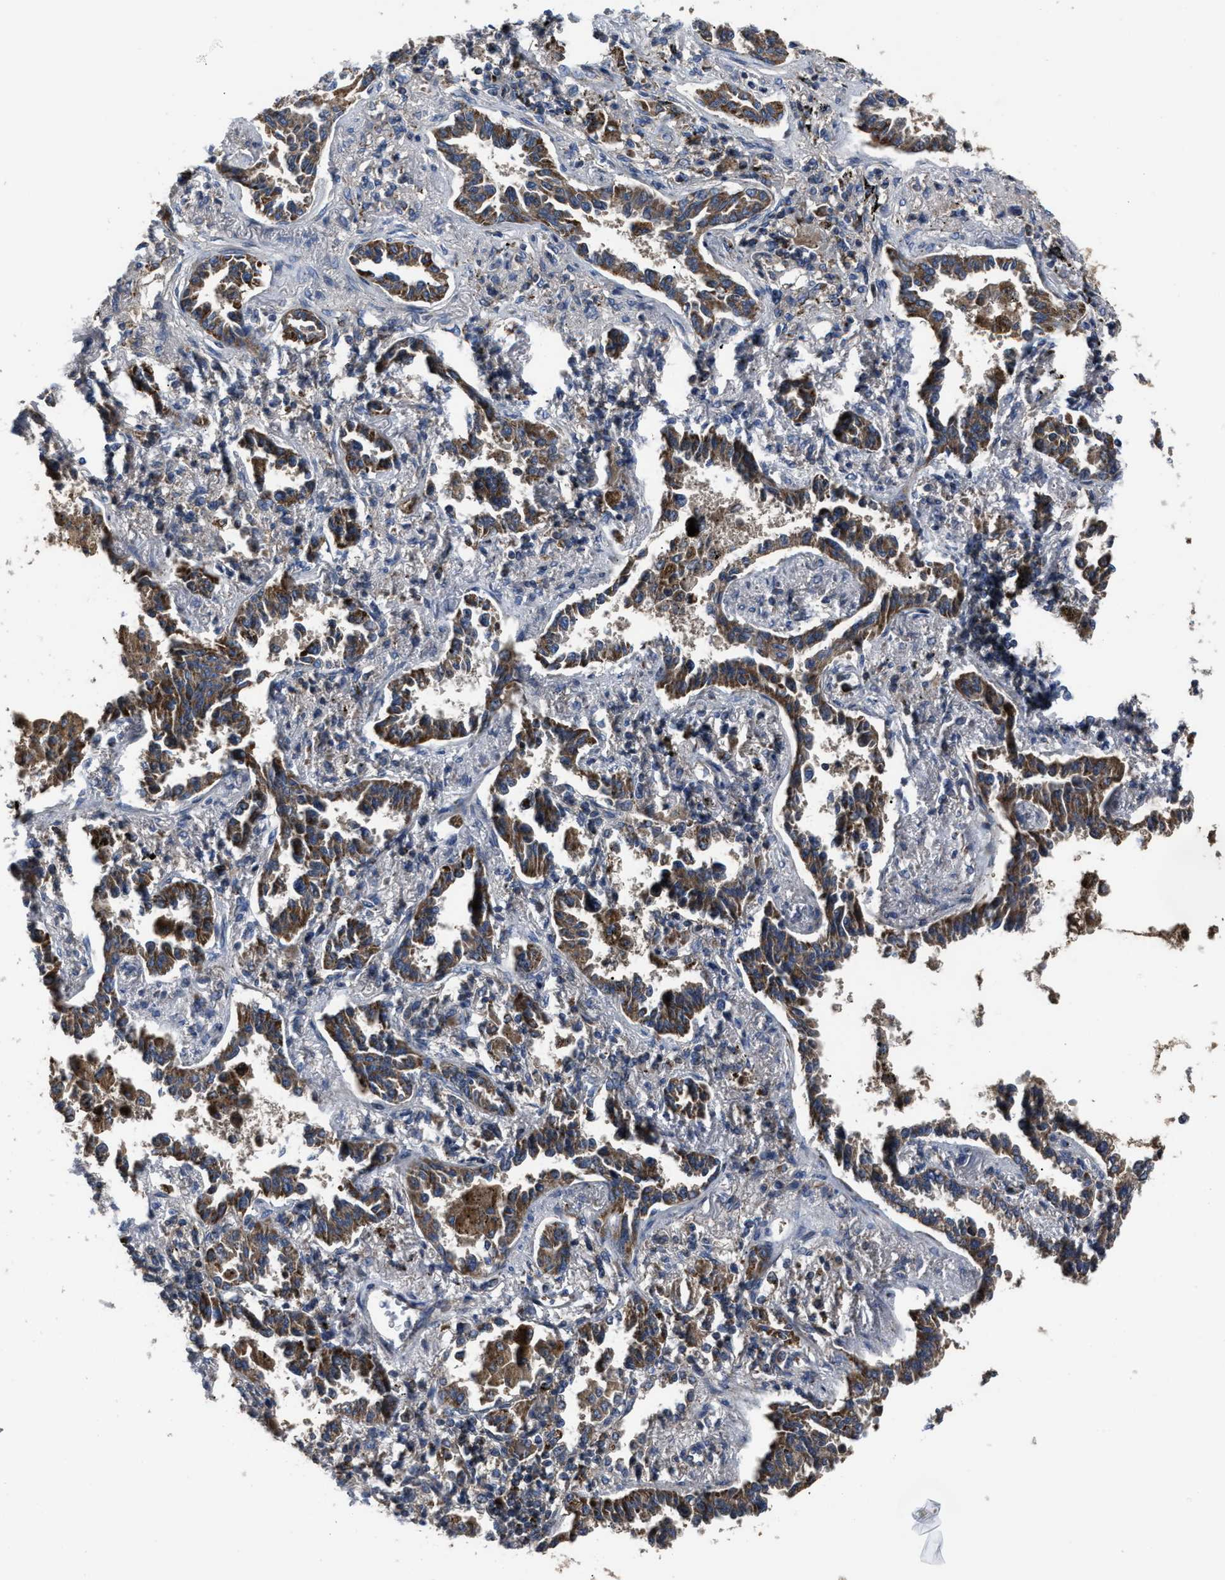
{"staining": {"intensity": "strong", "quantity": ">75%", "location": "cytoplasmic/membranous"}, "tissue": "lung cancer", "cell_type": "Tumor cells", "image_type": "cancer", "snomed": [{"axis": "morphology", "description": "Normal tissue, NOS"}, {"axis": "morphology", "description": "Adenocarcinoma, NOS"}, {"axis": "topography", "description": "Lung"}], "caption": "Protein analysis of lung cancer (adenocarcinoma) tissue reveals strong cytoplasmic/membranous positivity in approximately >75% of tumor cells.", "gene": "PASK", "patient": {"sex": "male", "age": 59}}